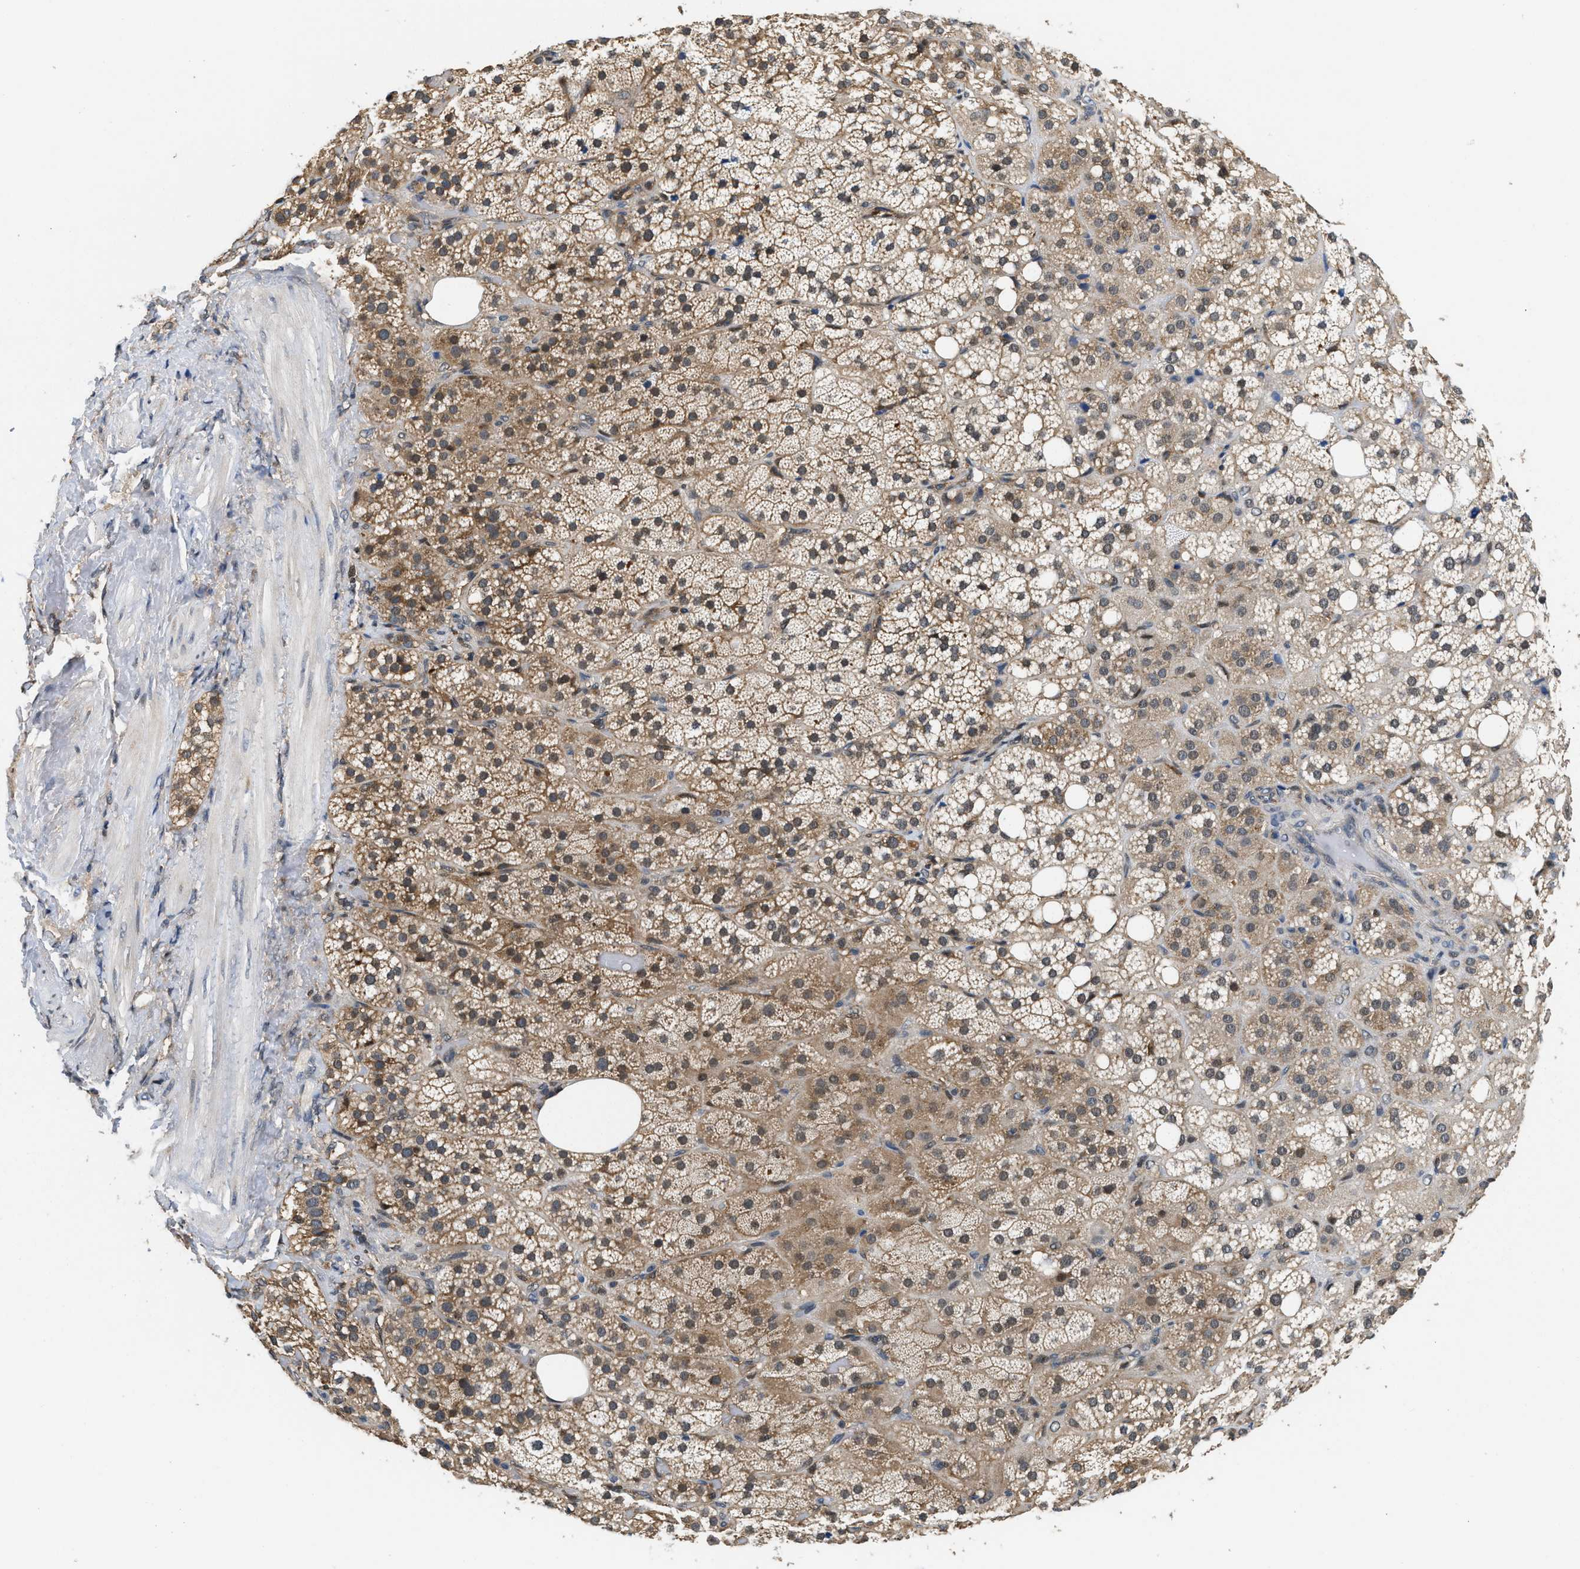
{"staining": {"intensity": "moderate", "quantity": "25%-75%", "location": "cytoplasmic/membranous,nuclear"}, "tissue": "adrenal gland", "cell_type": "Glandular cells", "image_type": "normal", "snomed": [{"axis": "morphology", "description": "Normal tissue, NOS"}, {"axis": "topography", "description": "Adrenal gland"}], "caption": "DAB (3,3'-diaminobenzidine) immunohistochemical staining of normal human adrenal gland reveals moderate cytoplasmic/membranous,nuclear protein expression in about 25%-75% of glandular cells. The staining was performed using DAB (3,3'-diaminobenzidine) to visualize the protein expression in brown, while the nuclei were stained in blue with hematoxylin (Magnification: 20x).", "gene": "ATF7IP", "patient": {"sex": "female", "age": 59}}